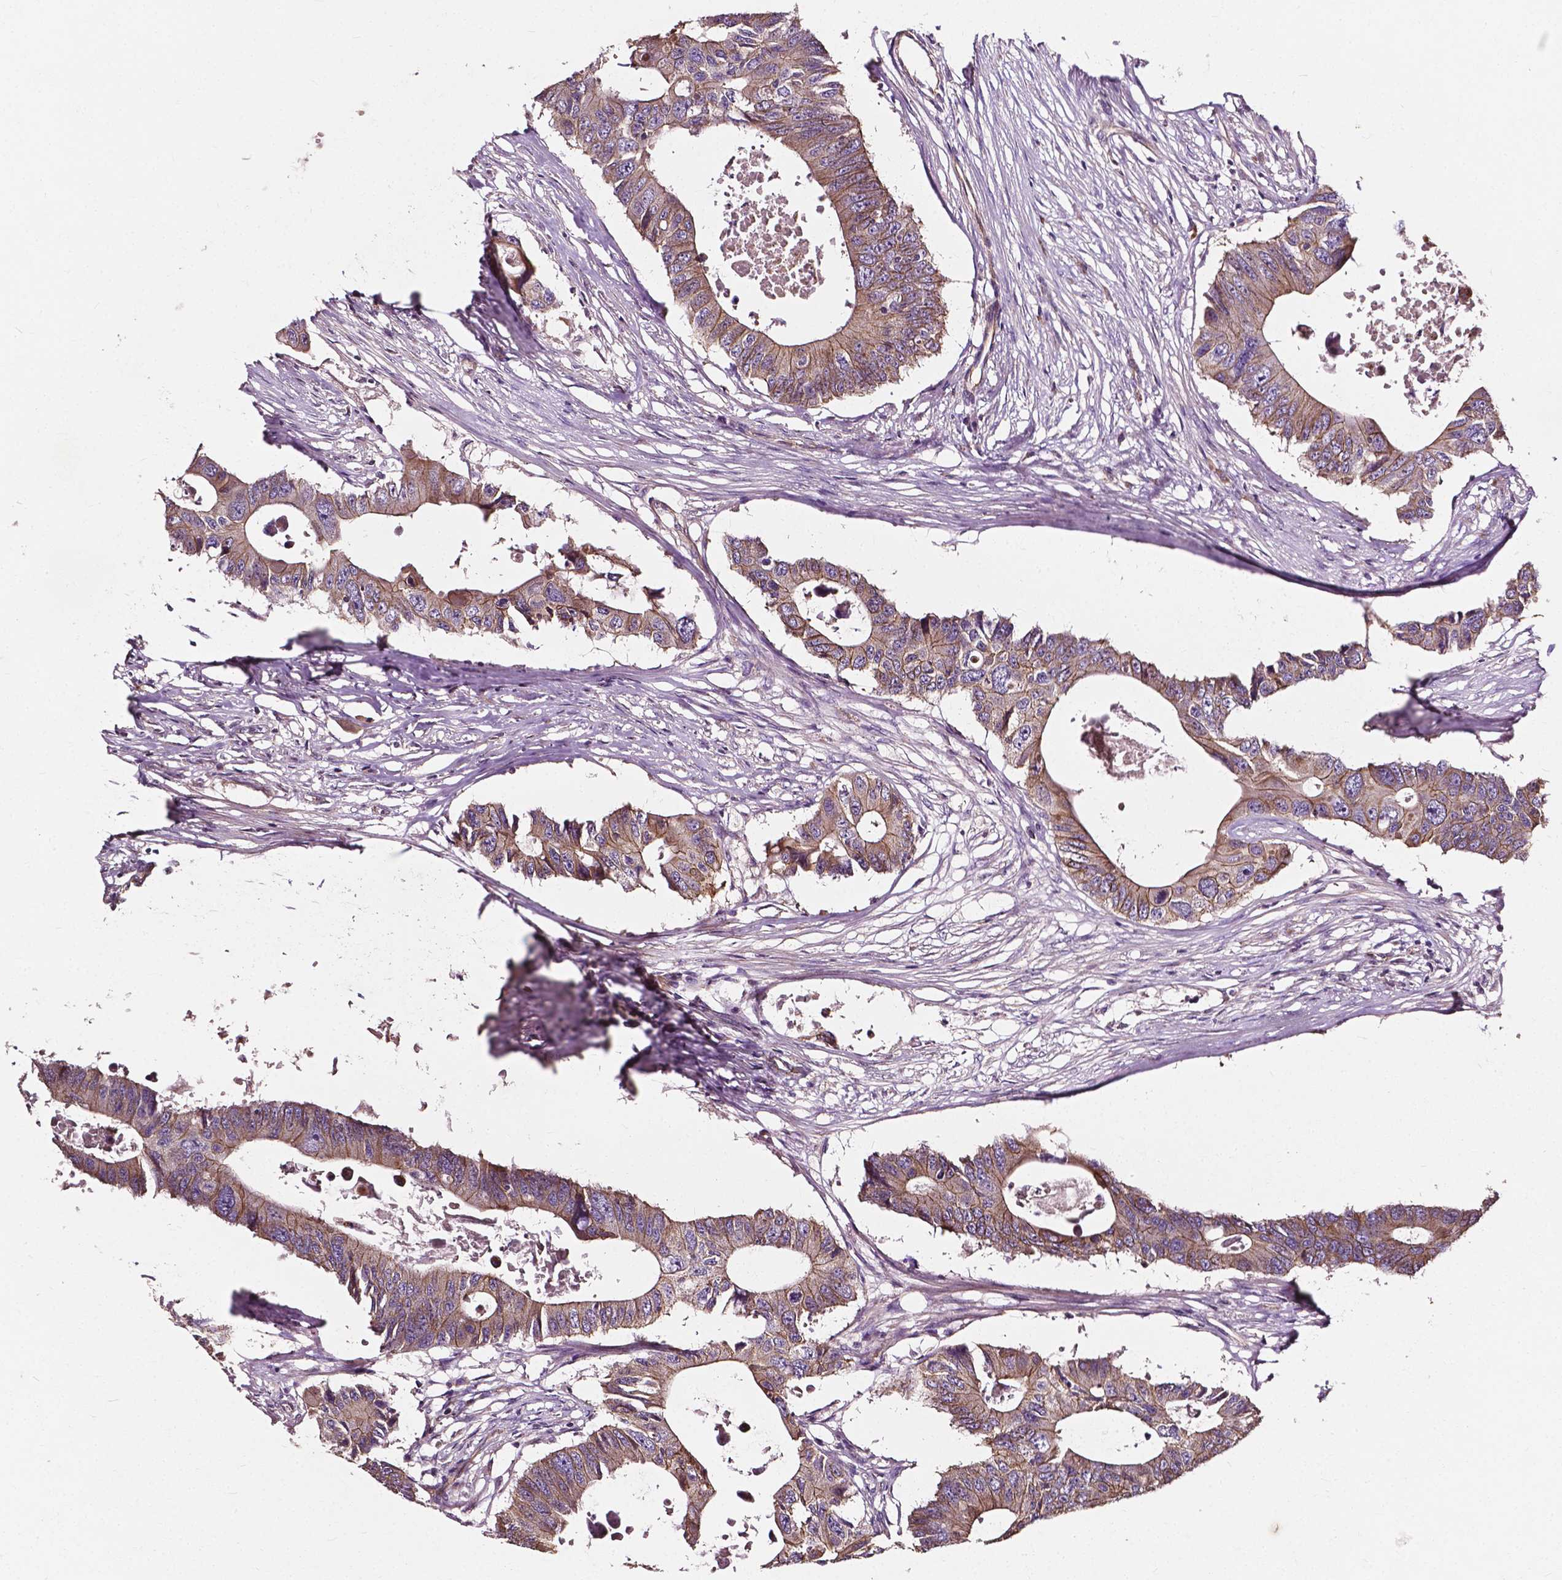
{"staining": {"intensity": "weak", "quantity": ">75%", "location": "cytoplasmic/membranous"}, "tissue": "colorectal cancer", "cell_type": "Tumor cells", "image_type": "cancer", "snomed": [{"axis": "morphology", "description": "Adenocarcinoma, NOS"}, {"axis": "topography", "description": "Colon"}], "caption": "Protein expression analysis of colorectal cancer (adenocarcinoma) reveals weak cytoplasmic/membranous expression in about >75% of tumor cells.", "gene": "ATG16L1", "patient": {"sex": "male", "age": 71}}